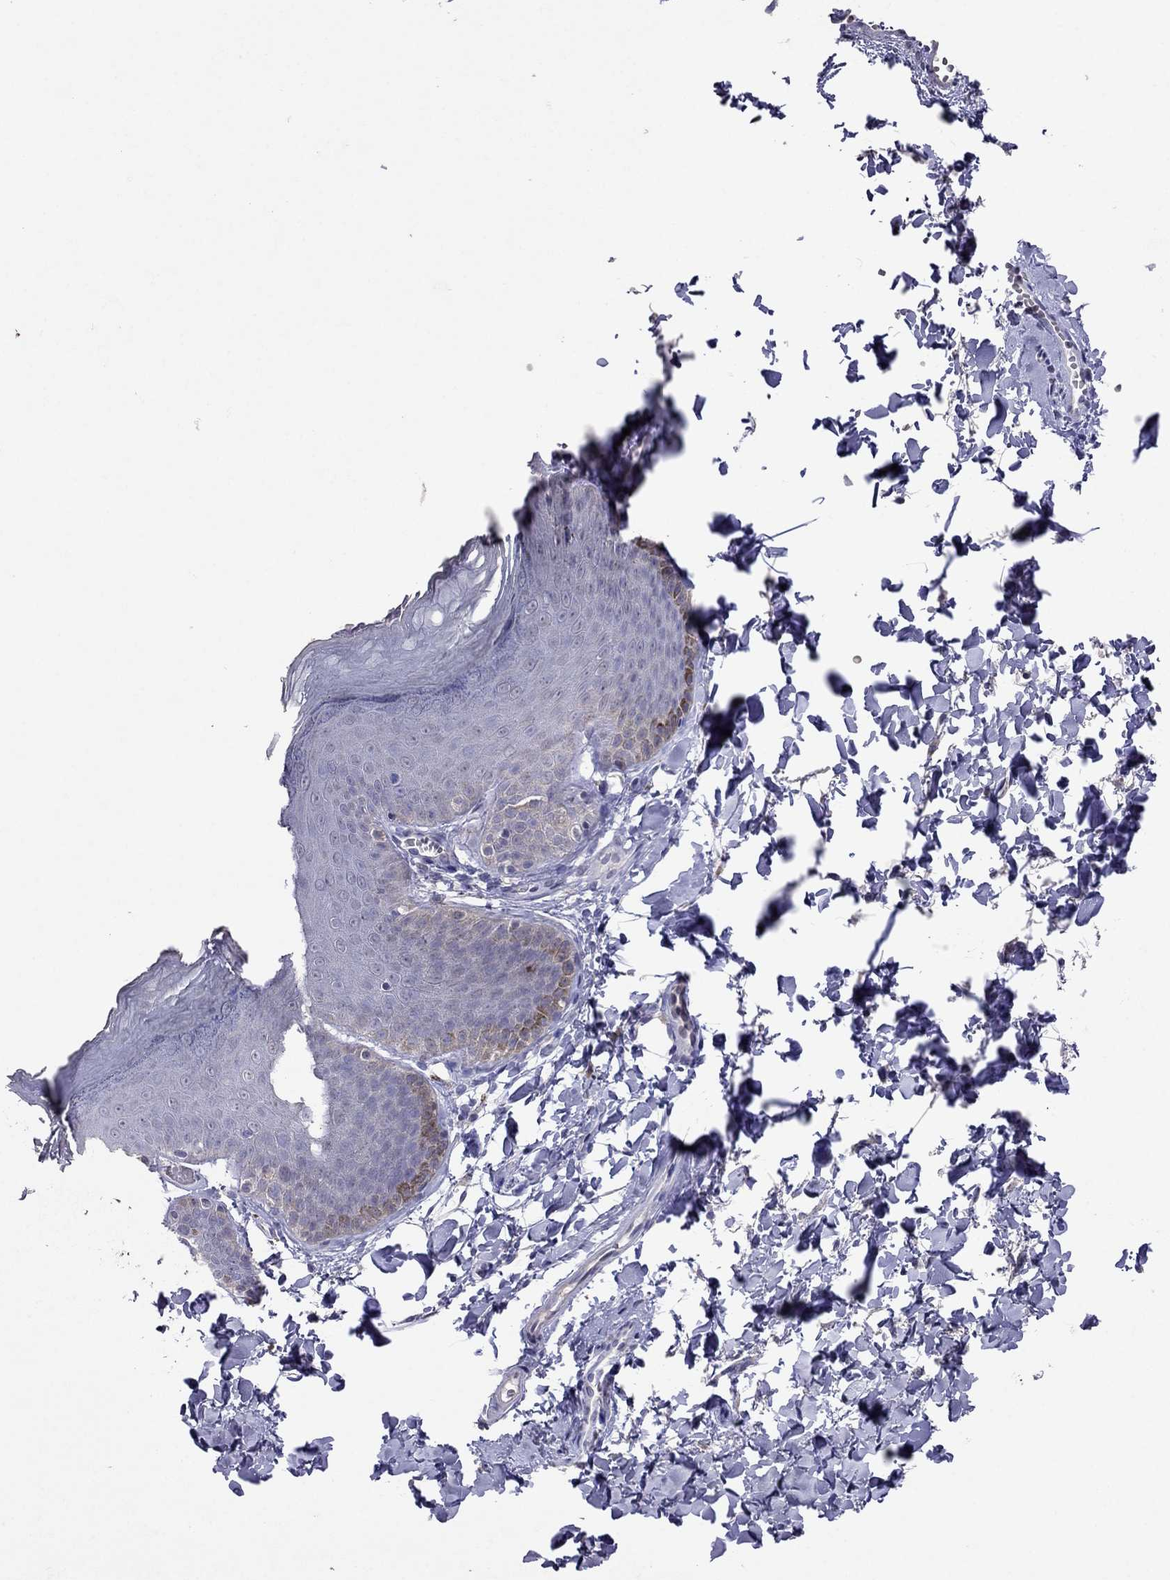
{"staining": {"intensity": "negative", "quantity": "none", "location": "none"}, "tissue": "skin", "cell_type": "Epidermal cells", "image_type": "normal", "snomed": [{"axis": "morphology", "description": "Normal tissue, NOS"}, {"axis": "topography", "description": "Anal"}], "caption": "Immunohistochemistry of benign human skin shows no positivity in epidermal cells.", "gene": "FST", "patient": {"sex": "male", "age": 53}}